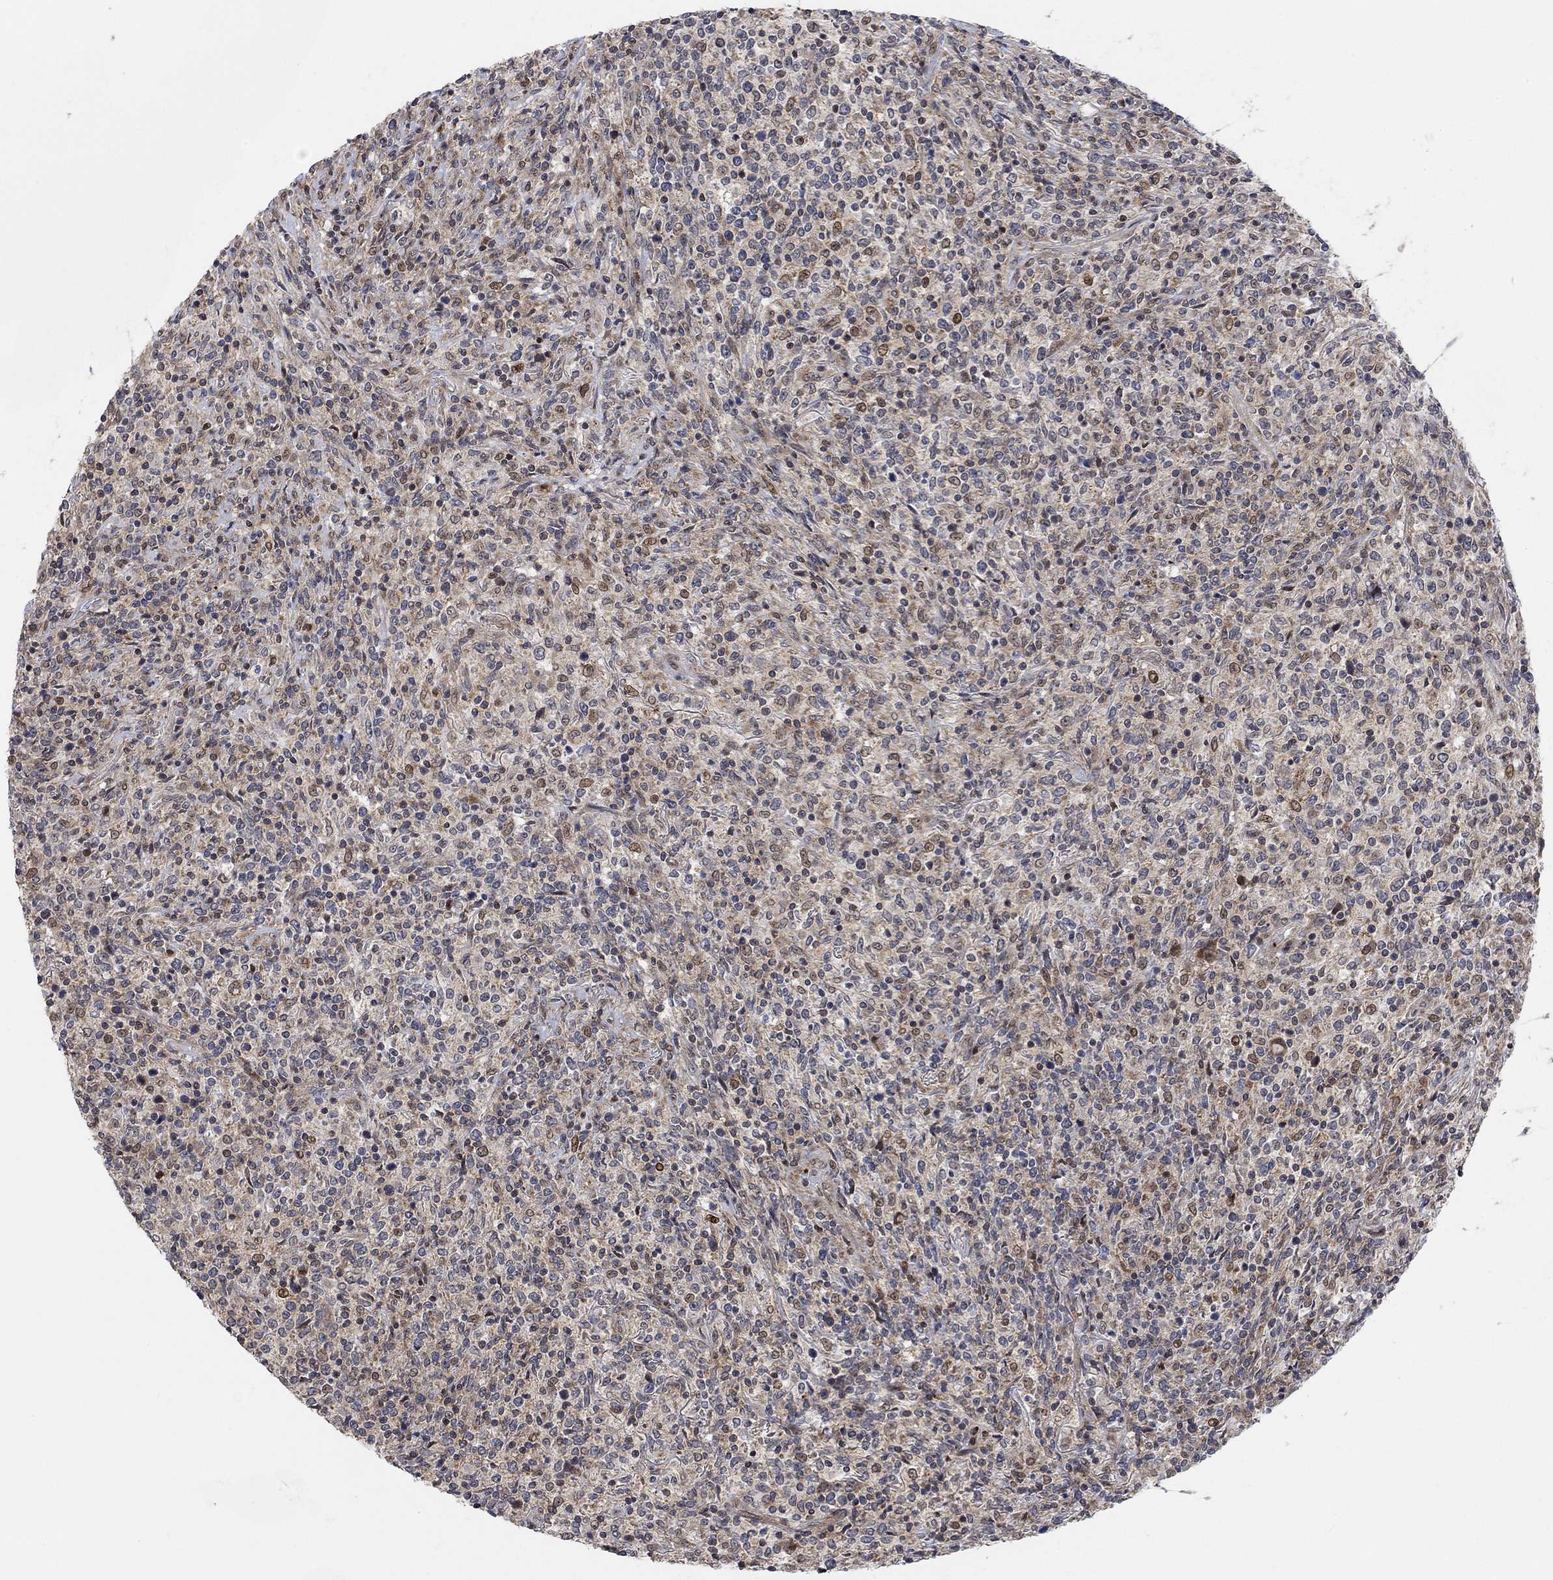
{"staining": {"intensity": "negative", "quantity": "none", "location": "none"}, "tissue": "lymphoma", "cell_type": "Tumor cells", "image_type": "cancer", "snomed": [{"axis": "morphology", "description": "Malignant lymphoma, non-Hodgkin's type, High grade"}, {"axis": "topography", "description": "Lung"}], "caption": "High magnification brightfield microscopy of malignant lymphoma, non-Hodgkin's type (high-grade) stained with DAB (brown) and counterstained with hematoxylin (blue): tumor cells show no significant positivity.", "gene": "PWWP2B", "patient": {"sex": "male", "age": 79}}